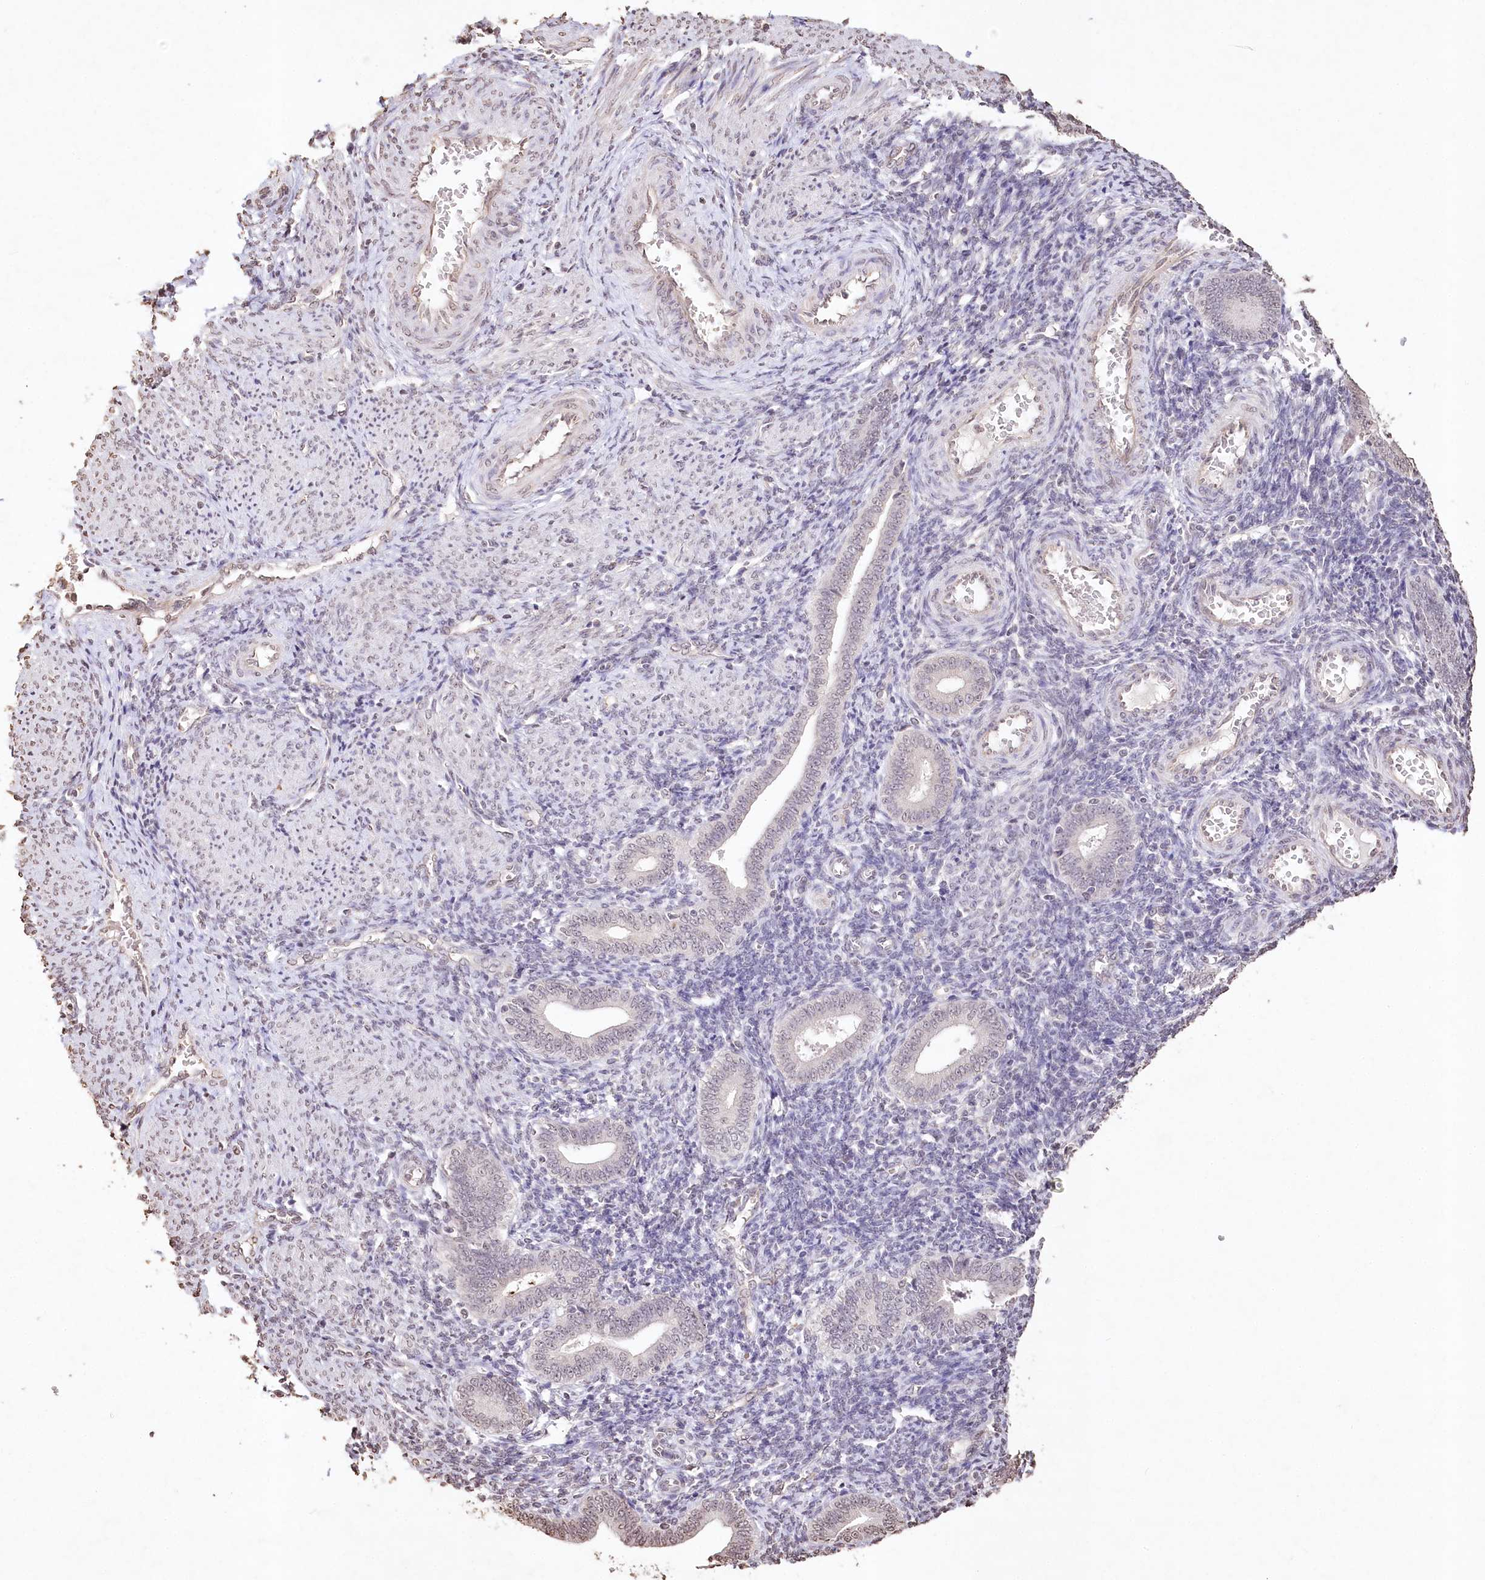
{"staining": {"intensity": "negative", "quantity": "none", "location": "none"}, "tissue": "endometrium", "cell_type": "Cells in endometrial stroma", "image_type": "normal", "snomed": [{"axis": "morphology", "description": "Normal tissue, NOS"}, {"axis": "topography", "description": "Uterus"}, {"axis": "topography", "description": "Endometrium"}], "caption": "Immunohistochemistry photomicrograph of normal endometrium stained for a protein (brown), which demonstrates no positivity in cells in endometrial stroma.", "gene": "DMXL1", "patient": {"sex": "female", "age": 33}}